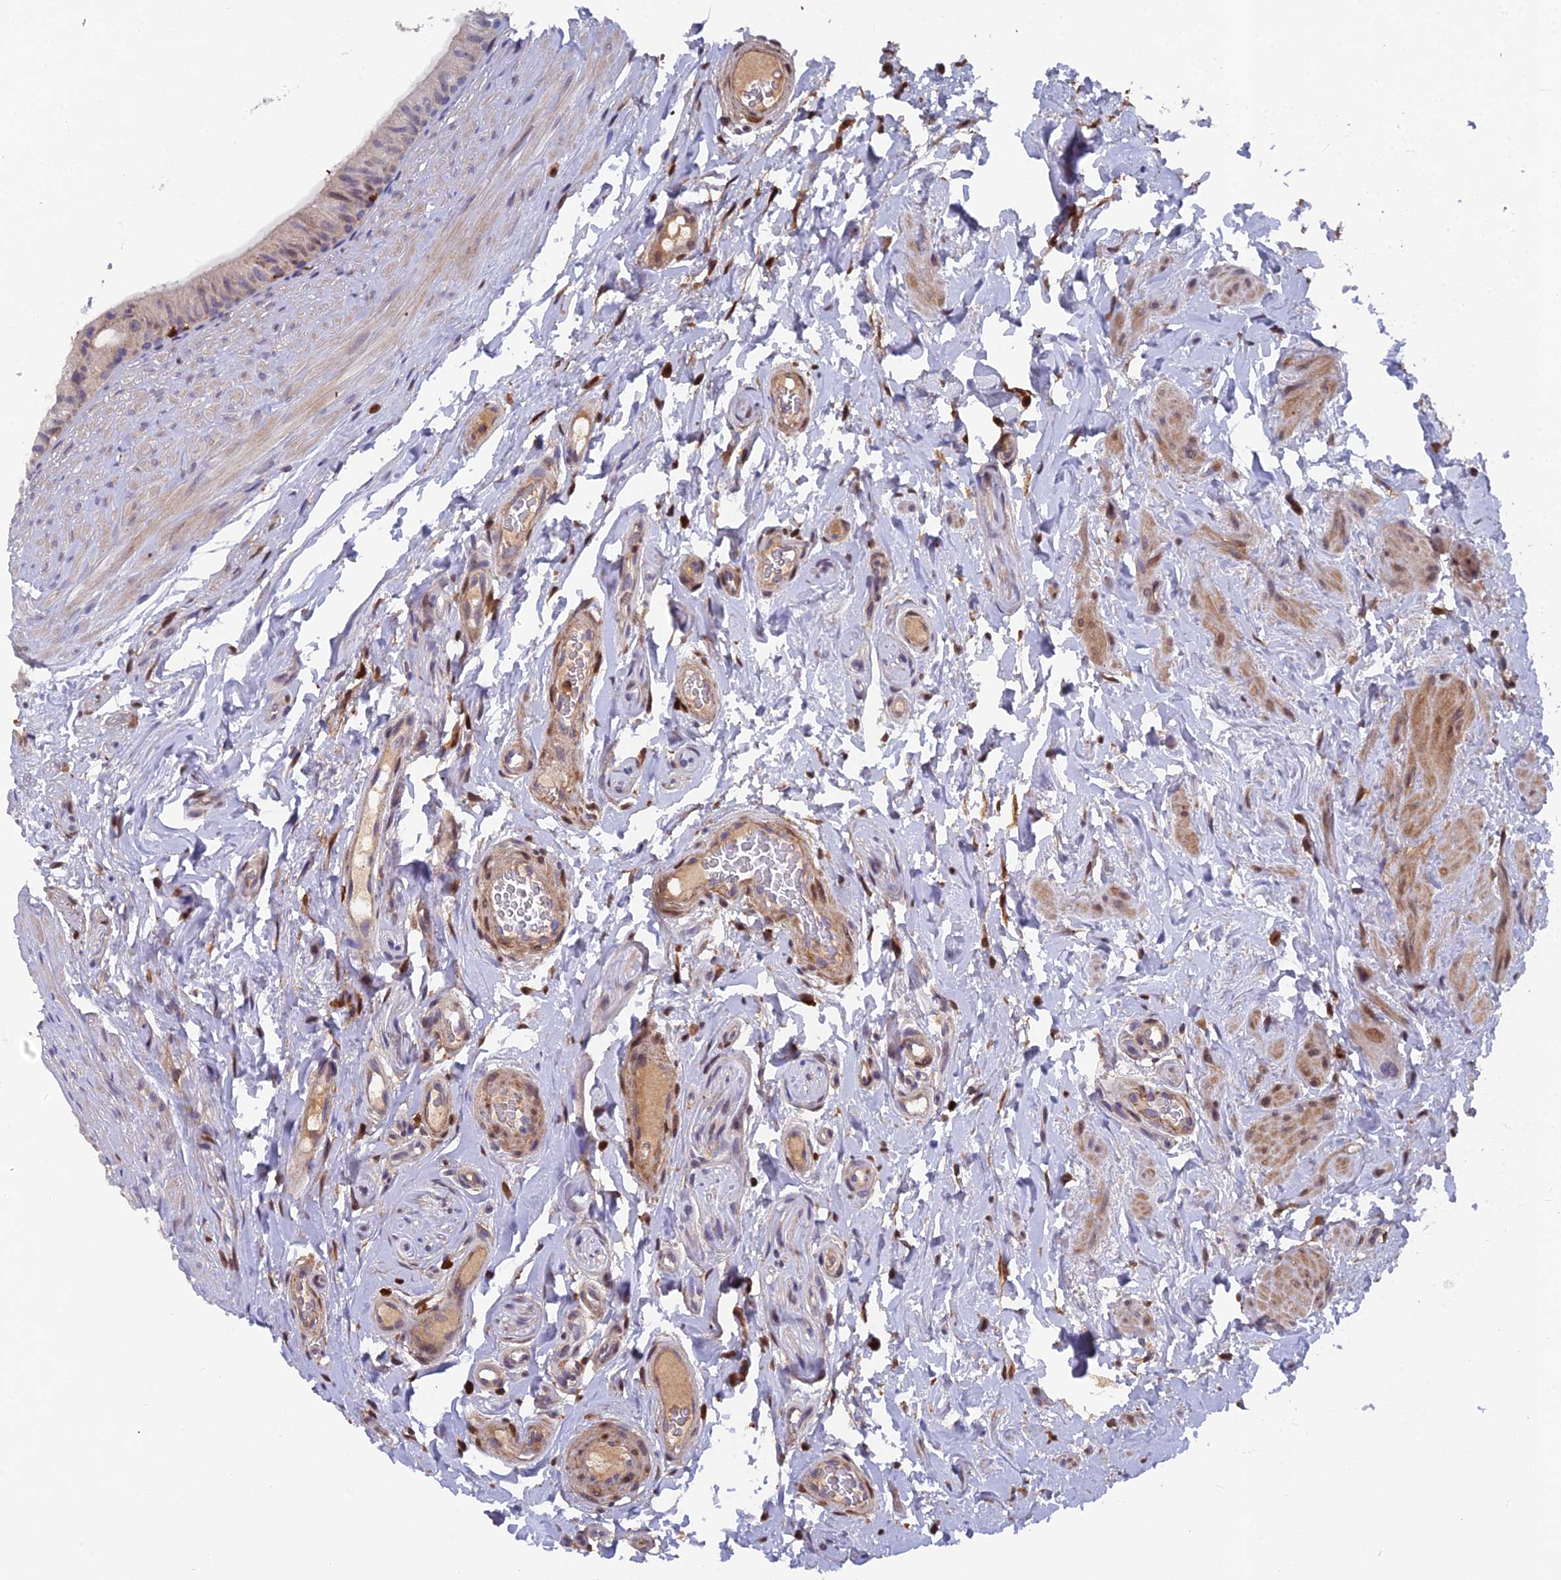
{"staining": {"intensity": "weak", "quantity": "25%-75%", "location": "cytoplasmic/membranous"}, "tissue": "epididymis", "cell_type": "Glandular cells", "image_type": "normal", "snomed": [{"axis": "morphology", "description": "Normal tissue, NOS"}, {"axis": "topography", "description": "Epididymis"}], "caption": "DAB immunohistochemical staining of normal human epididymis reveals weak cytoplasmic/membranous protein positivity in about 25%-75% of glandular cells. (Brightfield microscopy of DAB IHC at high magnification).", "gene": "GALK2", "patient": {"sex": "male", "age": 45}}